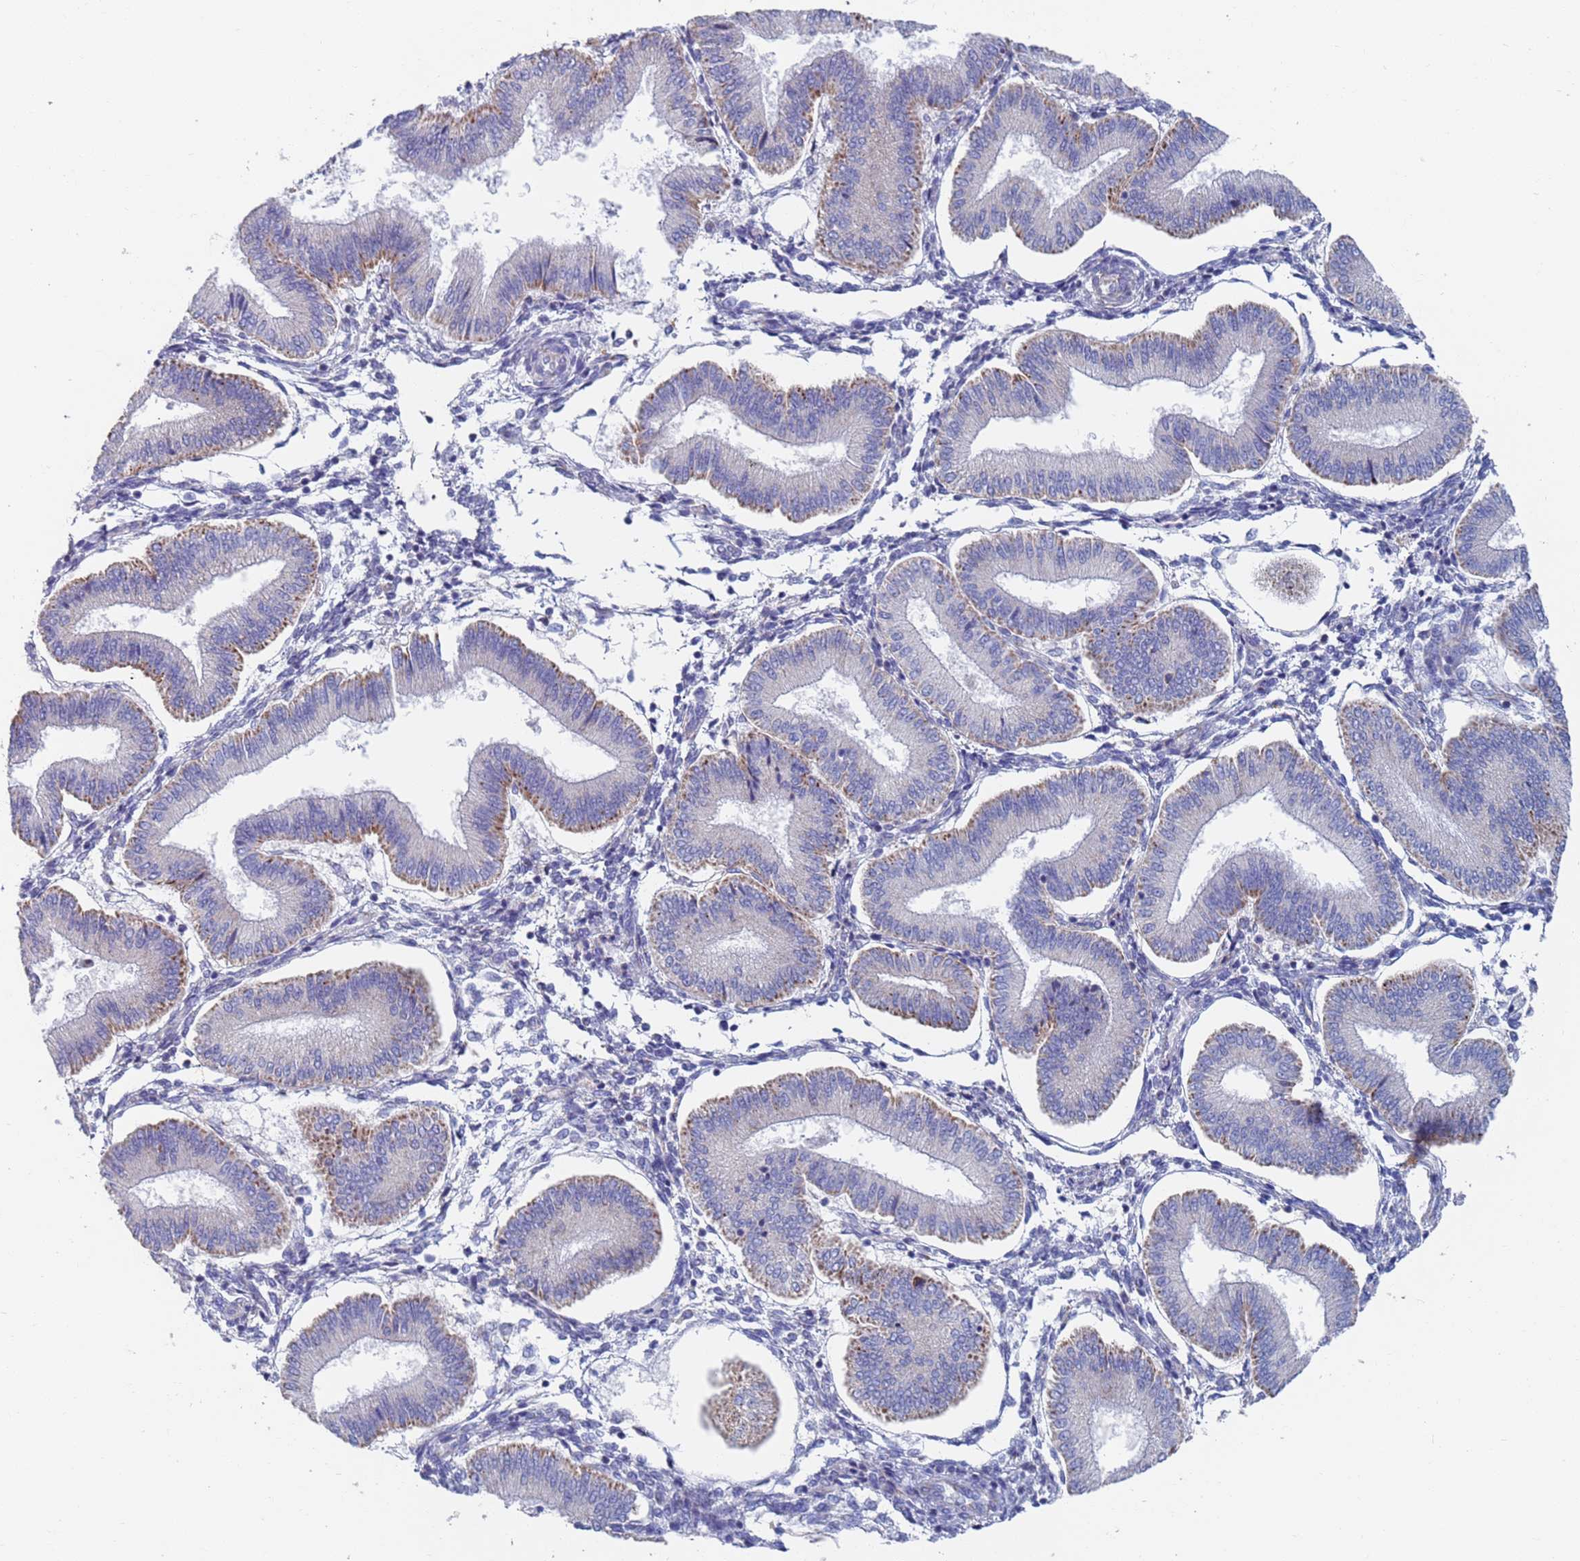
{"staining": {"intensity": "weak", "quantity": "<25%", "location": "cytoplasmic/membranous"}, "tissue": "endometrium", "cell_type": "Cells in endometrial stroma", "image_type": "normal", "snomed": [{"axis": "morphology", "description": "Normal tissue, NOS"}, {"axis": "topography", "description": "Endometrium"}], "caption": "IHC image of benign endometrium: endometrium stained with DAB (3,3'-diaminobenzidine) displays no significant protein staining in cells in endometrial stroma.", "gene": "MRPL22", "patient": {"sex": "female", "age": 39}}